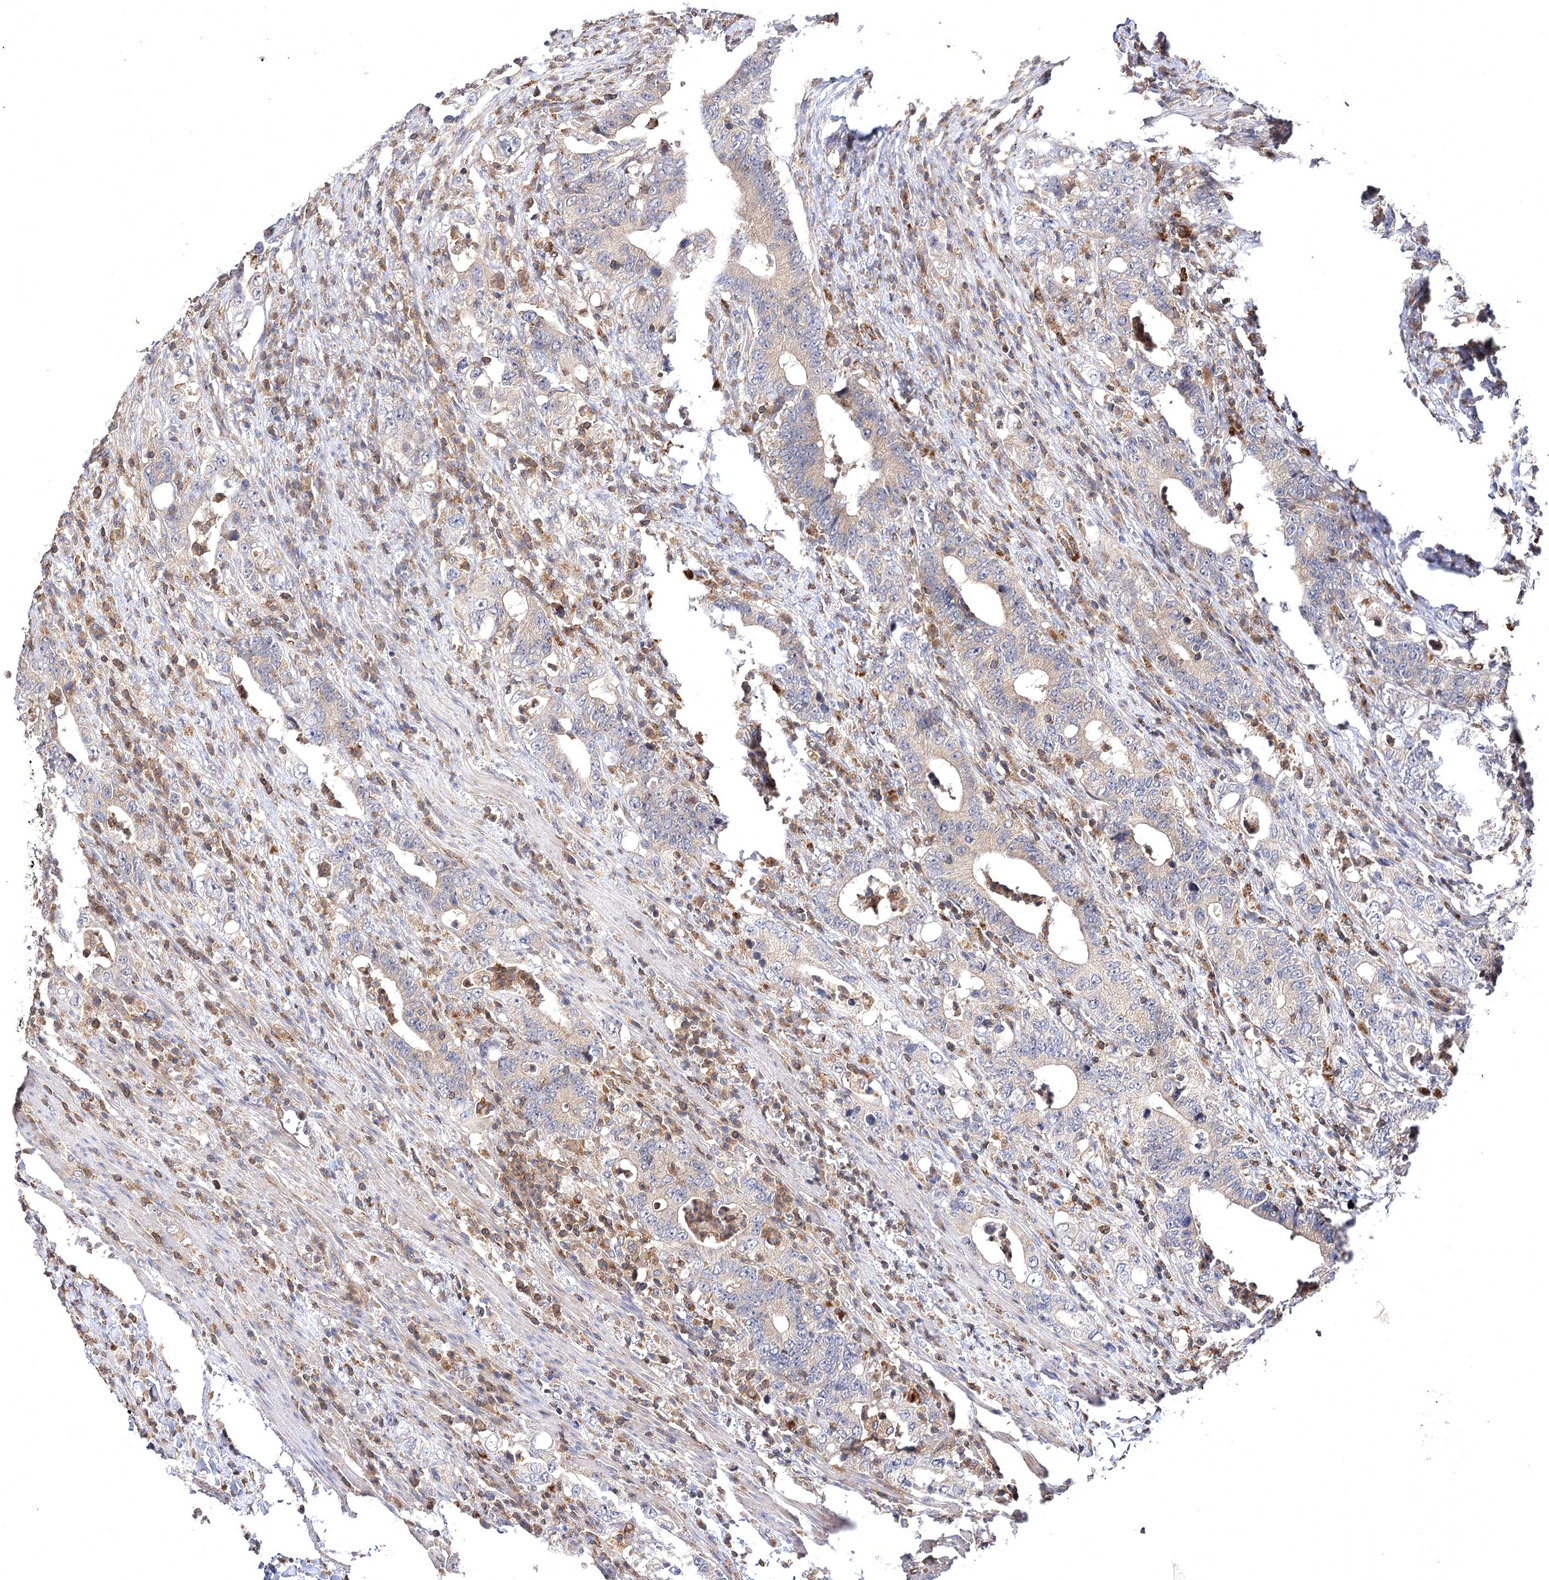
{"staining": {"intensity": "weak", "quantity": "<25%", "location": "cytoplasmic/membranous"}, "tissue": "colorectal cancer", "cell_type": "Tumor cells", "image_type": "cancer", "snomed": [{"axis": "morphology", "description": "Adenocarcinoma, NOS"}, {"axis": "topography", "description": "Colon"}], "caption": "Tumor cells show no significant staining in colorectal cancer (adenocarcinoma).", "gene": "BCR", "patient": {"sex": "female", "age": 75}}